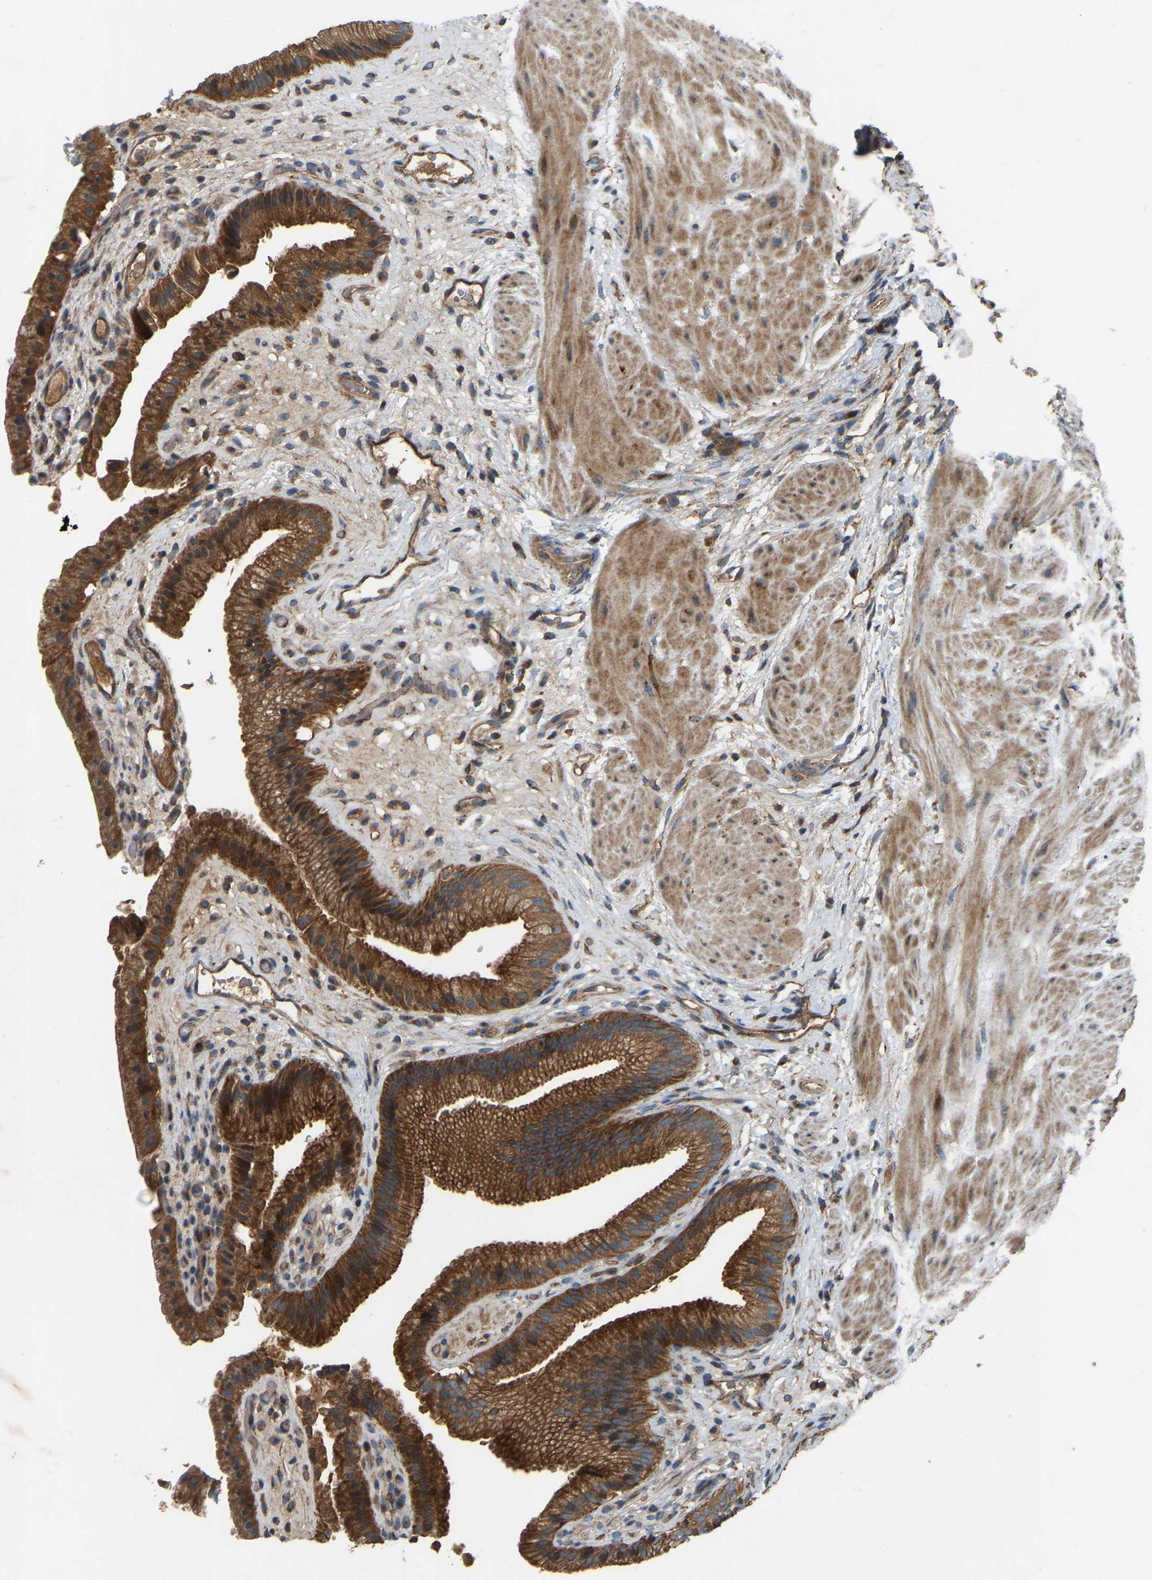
{"staining": {"intensity": "strong", "quantity": ">75%", "location": "cytoplasmic/membranous"}, "tissue": "gallbladder", "cell_type": "Glandular cells", "image_type": "normal", "snomed": [{"axis": "morphology", "description": "Normal tissue, NOS"}, {"axis": "topography", "description": "Gallbladder"}], "caption": "Immunohistochemistry (IHC) of unremarkable human gallbladder demonstrates high levels of strong cytoplasmic/membranous staining in approximately >75% of glandular cells.", "gene": "SAMD9L", "patient": {"sex": "male", "age": 49}}